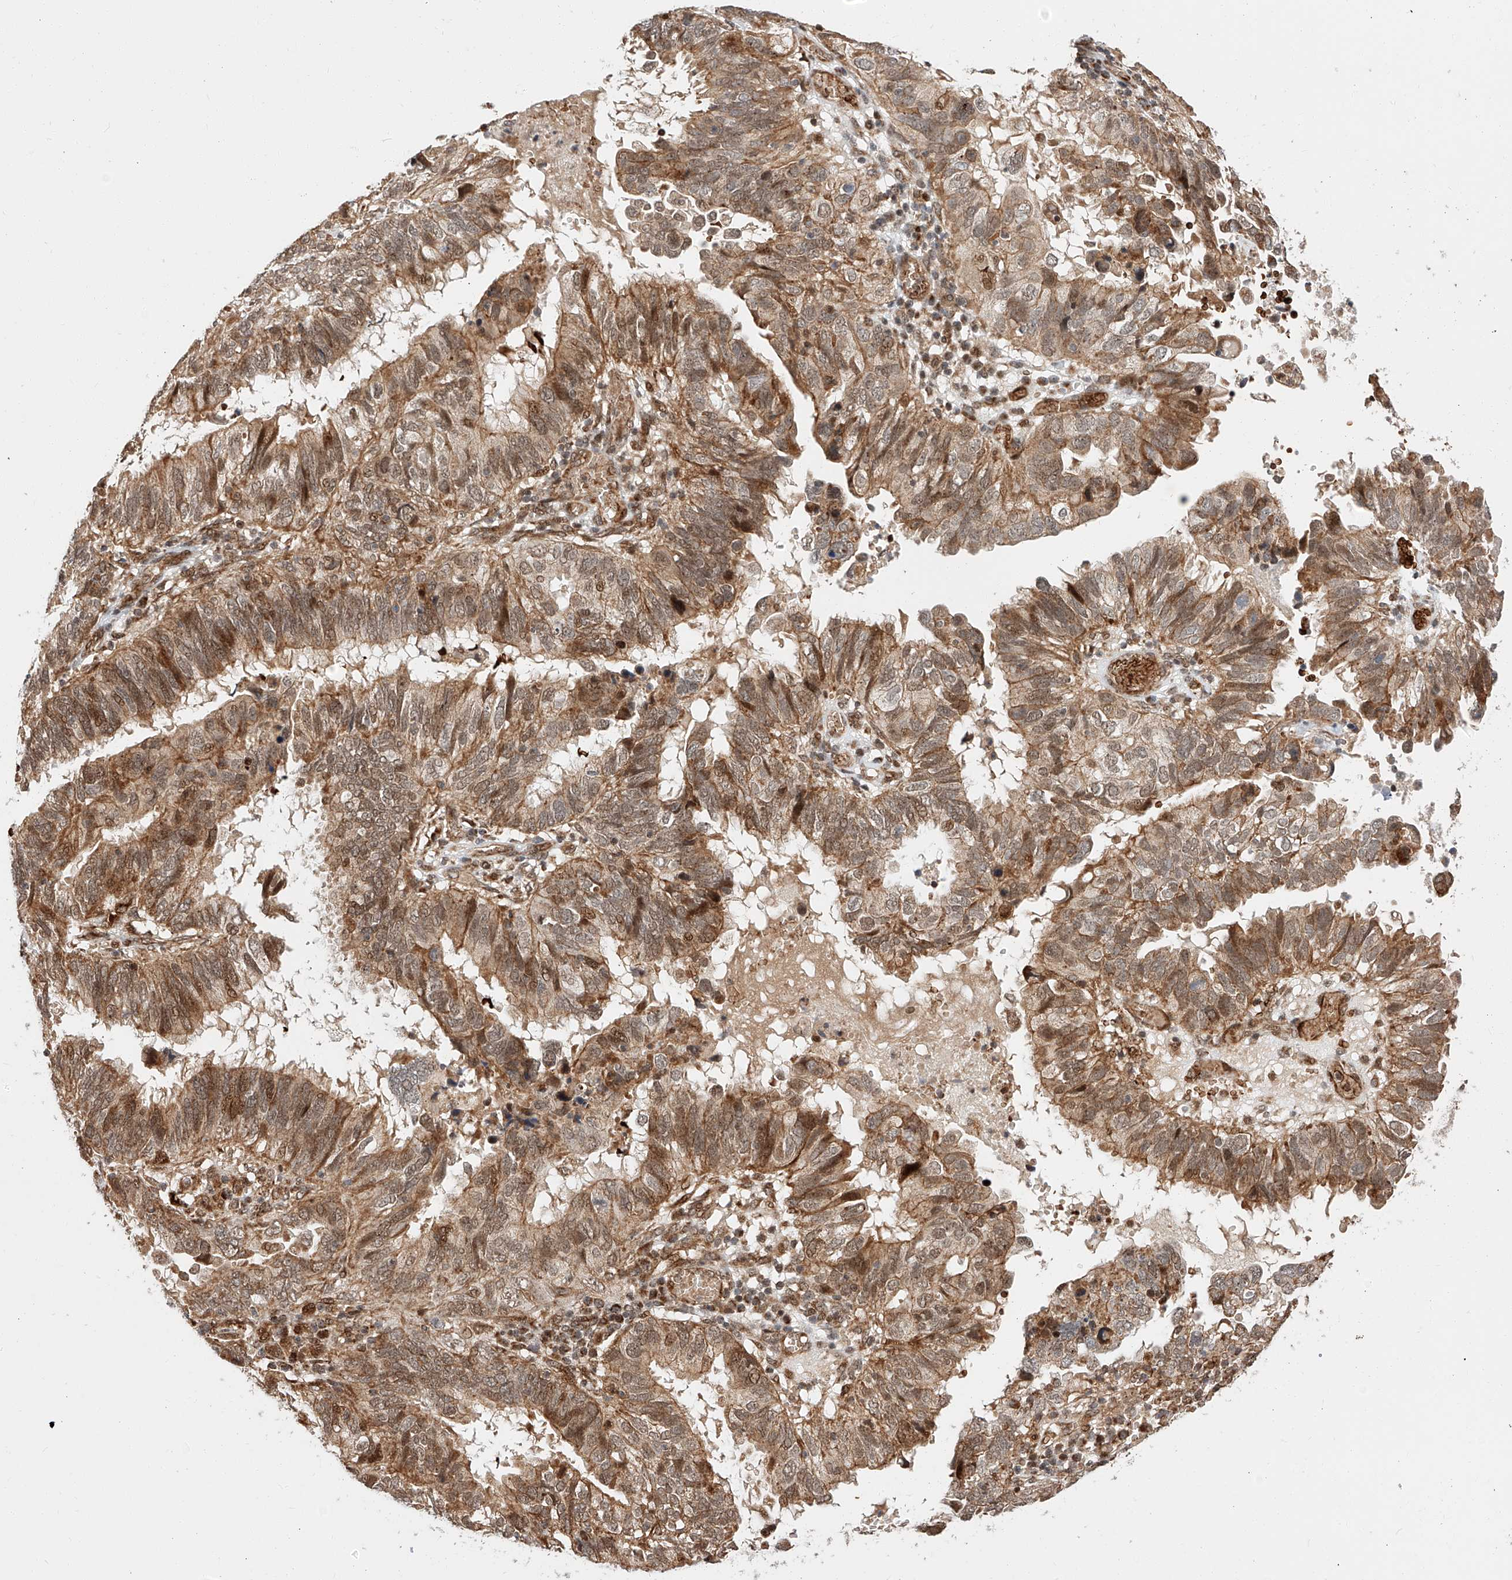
{"staining": {"intensity": "moderate", "quantity": ">75%", "location": "cytoplasmic/membranous,nuclear"}, "tissue": "endometrial cancer", "cell_type": "Tumor cells", "image_type": "cancer", "snomed": [{"axis": "morphology", "description": "Adenocarcinoma, NOS"}, {"axis": "topography", "description": "Uterus"}], "caption": "This is an image of IHC staining of endometrial adenocarcinoma, which shows moderate positivity in the cytoplasmic/membranous and nuclear of tumor cells.", "gene": "THTPA", "patient": {"sex": "female", "age": 77}}